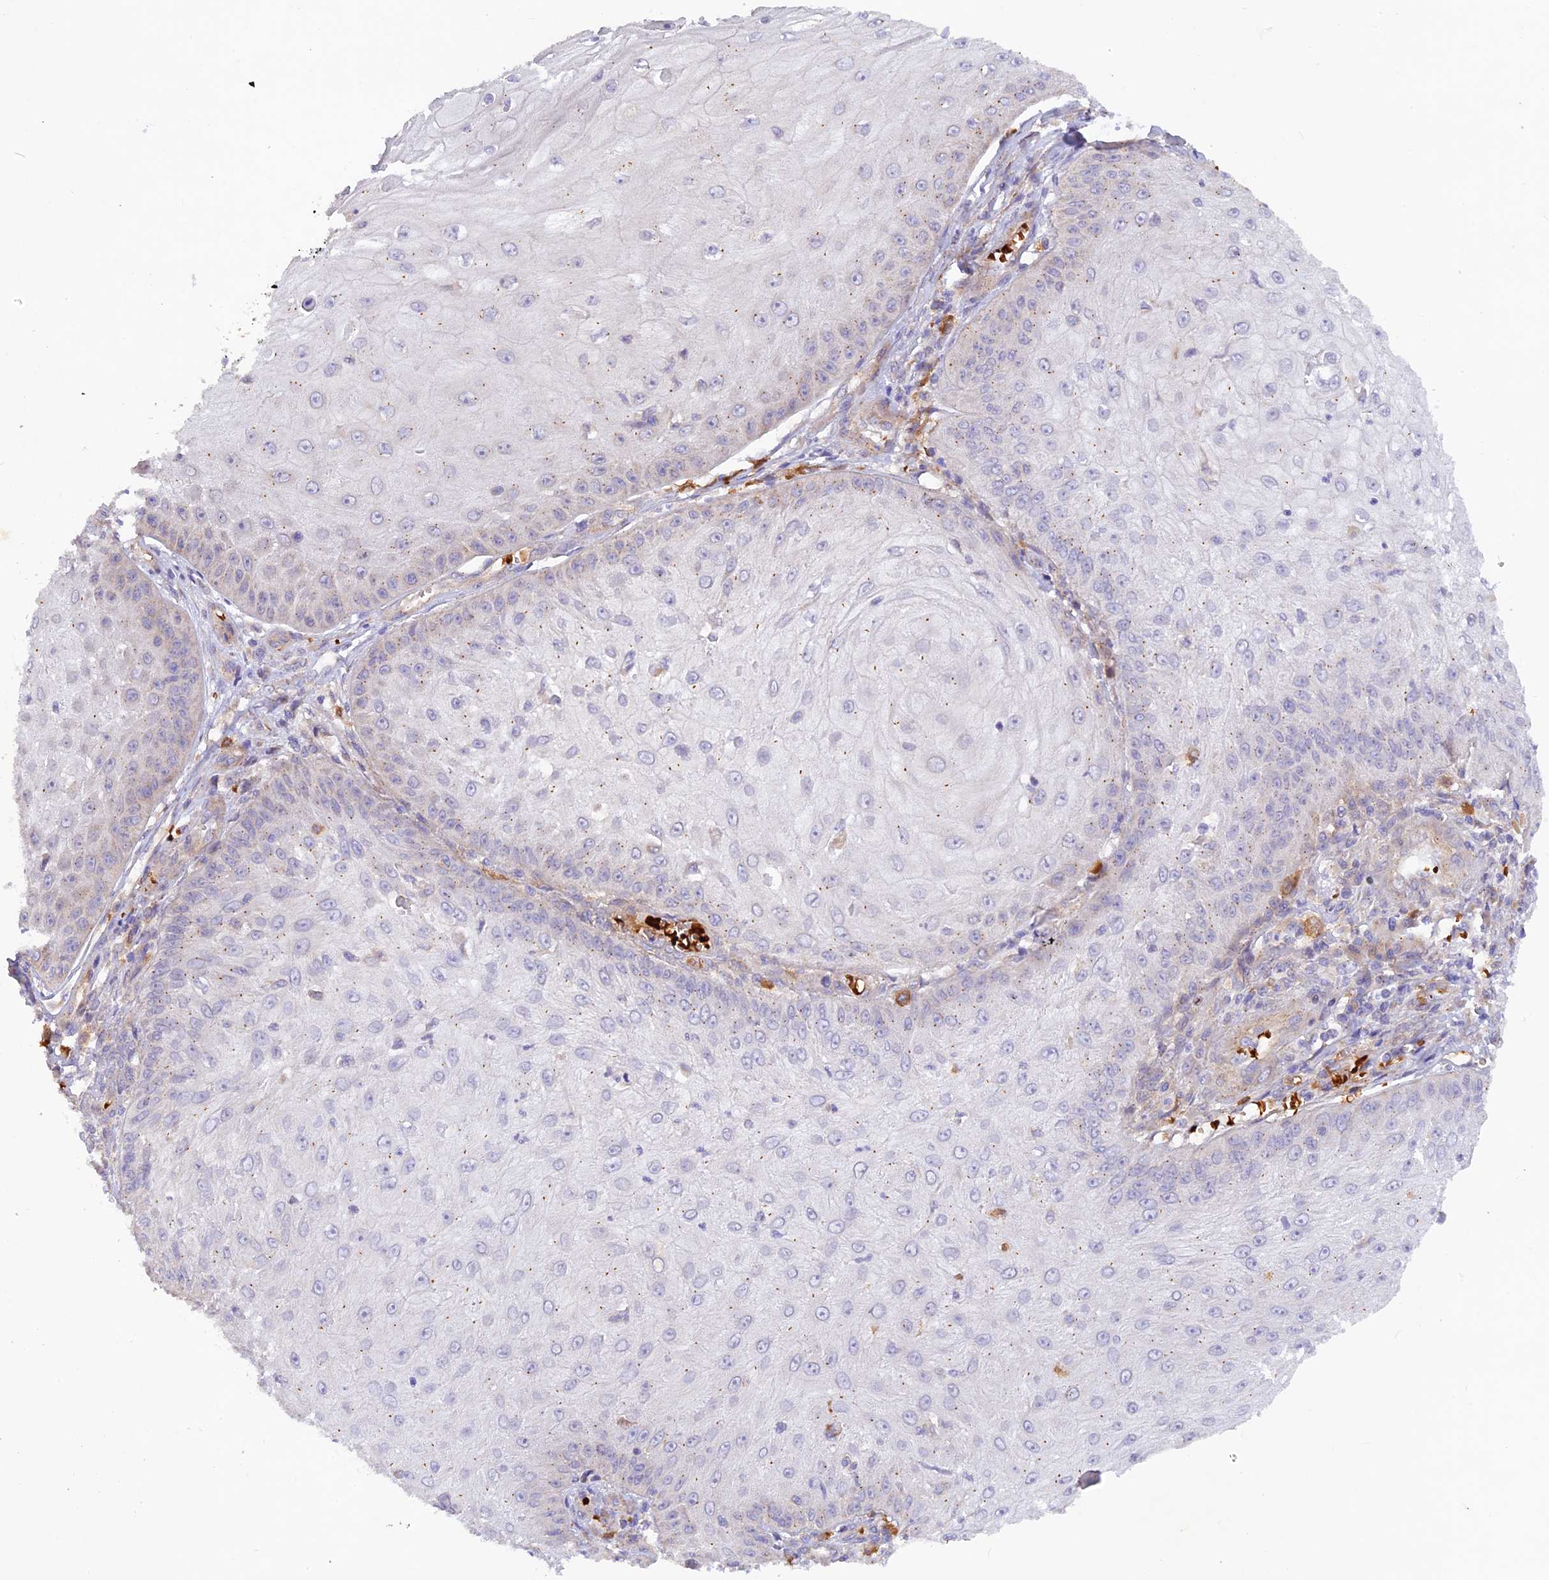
{"staining": {"intensity": "negative", "quantity": "none", "location": "none"}, "tissue": "skin cancer", "cell_type": "Tumor cells", "image_type": "cancer", "snomed": [{"axis": "morphology", "description": "Squamous cell carcinoma, NOS"}, {"axis": "topography", "description": "Skin"}], "caption": "A micrograph of human skin cancer is negative for staining in tumor cells. (DAB (3,3'-diaminobenzidine) immunohistochemistry, high magnification).", "gene": "WDFY4", "patient": {"sex": "male", "age": 70}}